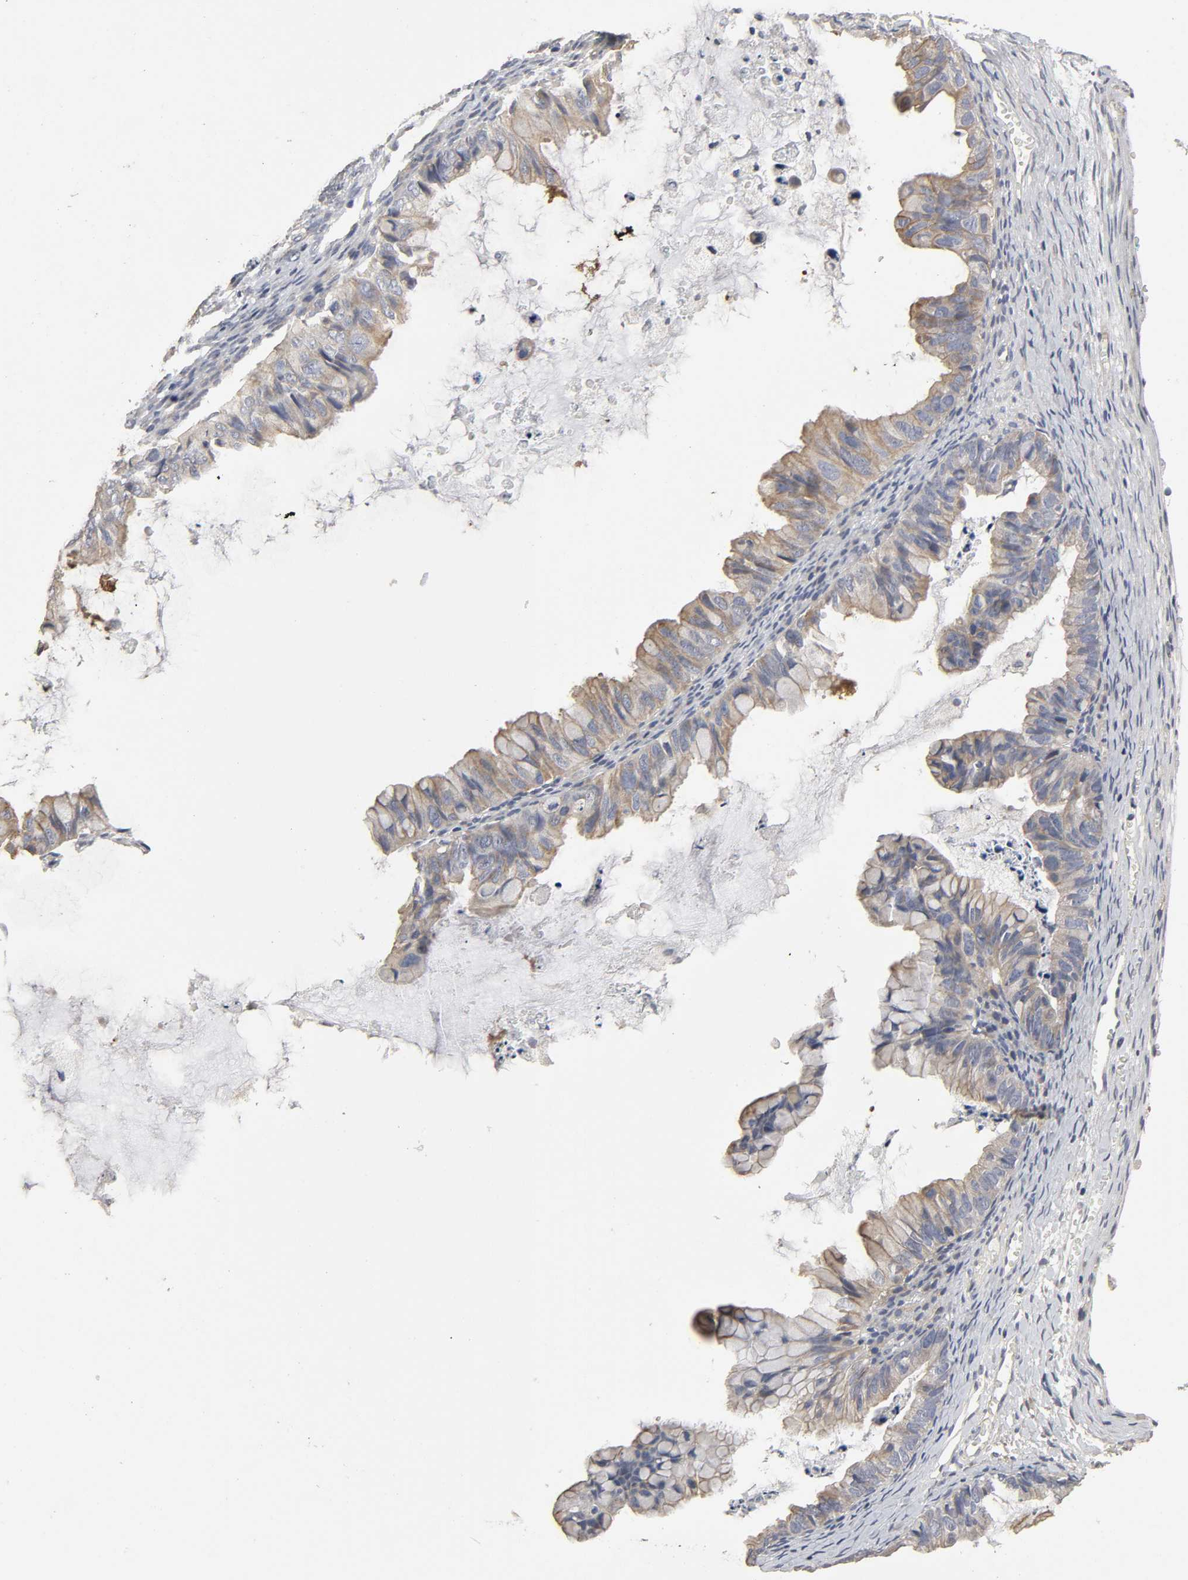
{"staining": {"intensity": "weak", "quantity": "25%-75%", "location": "cytoplasmic/membranous"}, "tissue": "ovarian cancer", "cell_type": "Tumor cells", "image_type": "cancer", "snomed": [{"axis": "morphology", "description": "Cystadenocarcinoma, mucinous, NOS"}, {"axis": "topography", "description": "Ovary"}], "caption": "This image shows ovarian cancer stained with immunohistochemistry (IHC) to label a protein in brown. The cytoplasmic/membranous of tumor cells show weak positivity for the protein. Nuclei are counter-stained blue.", "gene": "SLC10A2", "patient": {"sex": "female", "age": 36}}